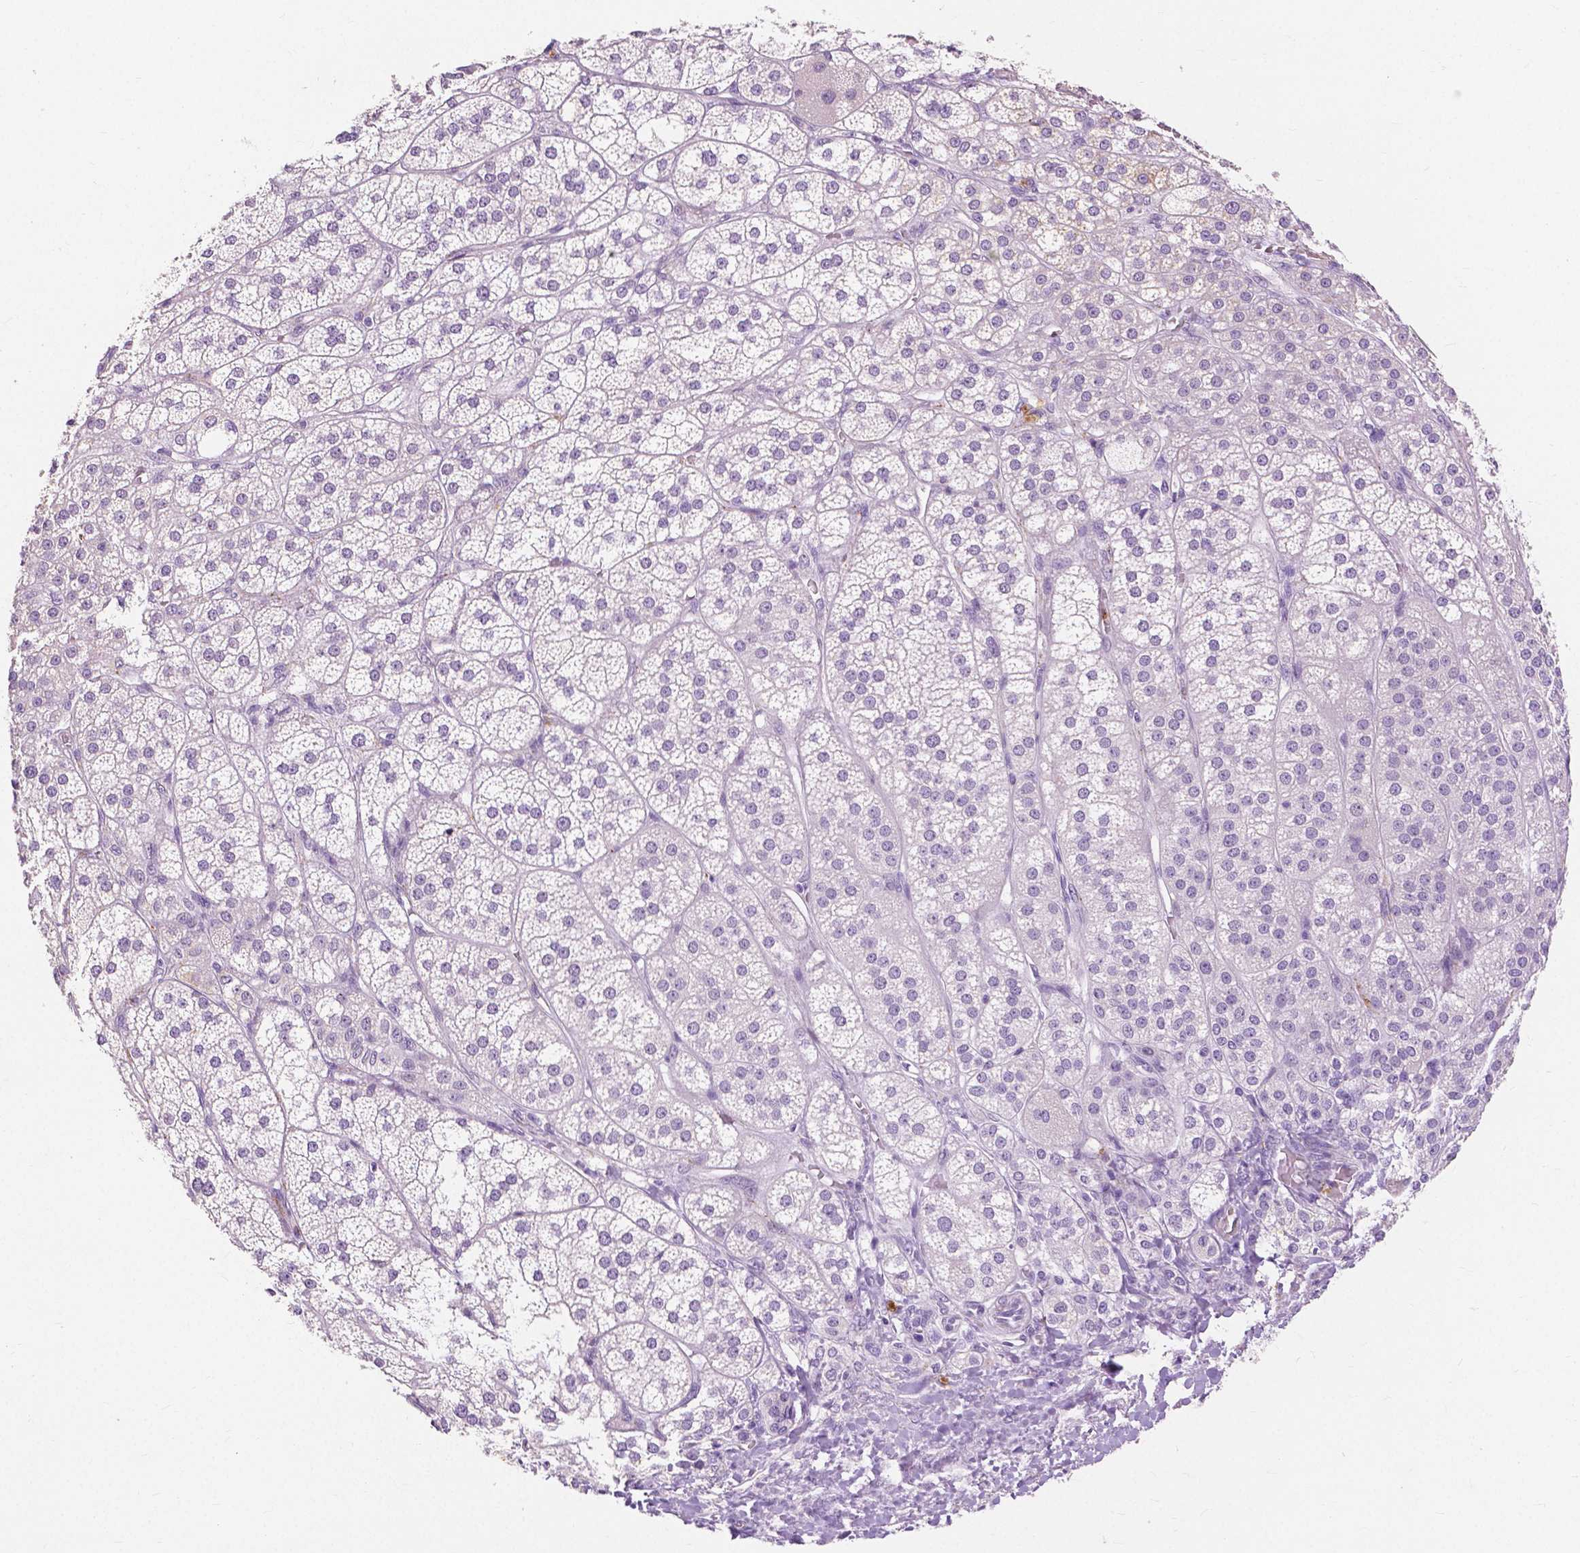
{"staining": {"intensity": "negative", "quantity": "none", "location": "none"}, "tissue": "adrenal gland", "cell_type": "Glandular cells", "image_type": "normal", "snomed": [{"axis": "morphology", "description": "Normal tissue, NOS"}, {"axis": "topography", "description": "Adrenal gland"}], "caption": "This is an immunohistochemistry image of normal adrenal gland. There is no staining in glandular cells.", "gene": "CXCR2", "patient": {"sex": "female", "age": 60}}